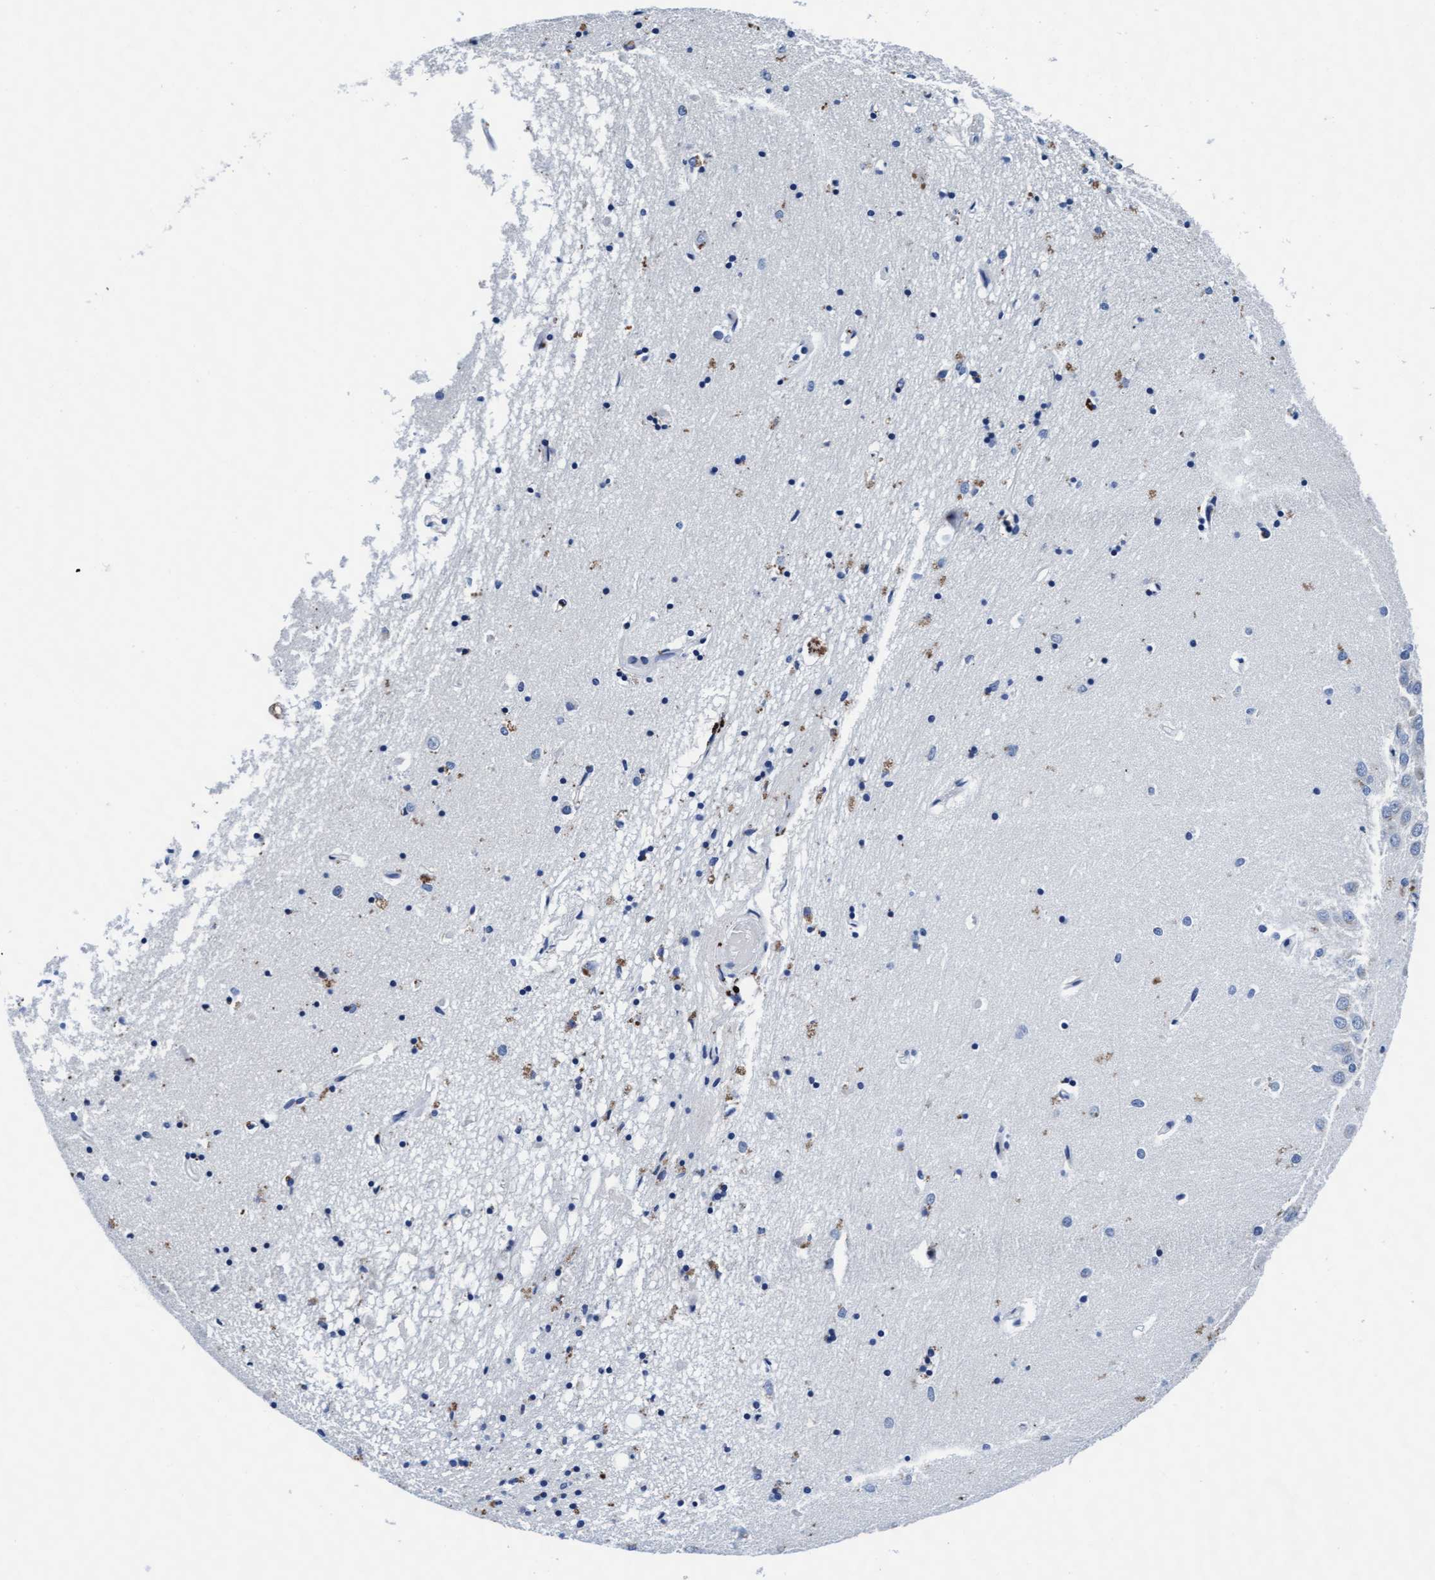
{"staining": {"intensity": "moderate", "quantity": "<25%", "location": "cytoplasmic/membranous"}, "tissue": "hippocampus", "cell_type": "Glial cells", "image_type": "normal", "snomed": [{"axis": "morphology", "description": "Normal tissue, NOS"}, {"axis": "topography", "description": "Hippocampus"}], "caption": "Immunohistochemistry image of unremarkable human hippocampus stained for a protein (brown), which exhibits low levels of moderate cytoplasmic/membranous positivity in about <25% of glial cells.", "gene": "ARSG", "patient": {"sex": "male", "age": 70}}